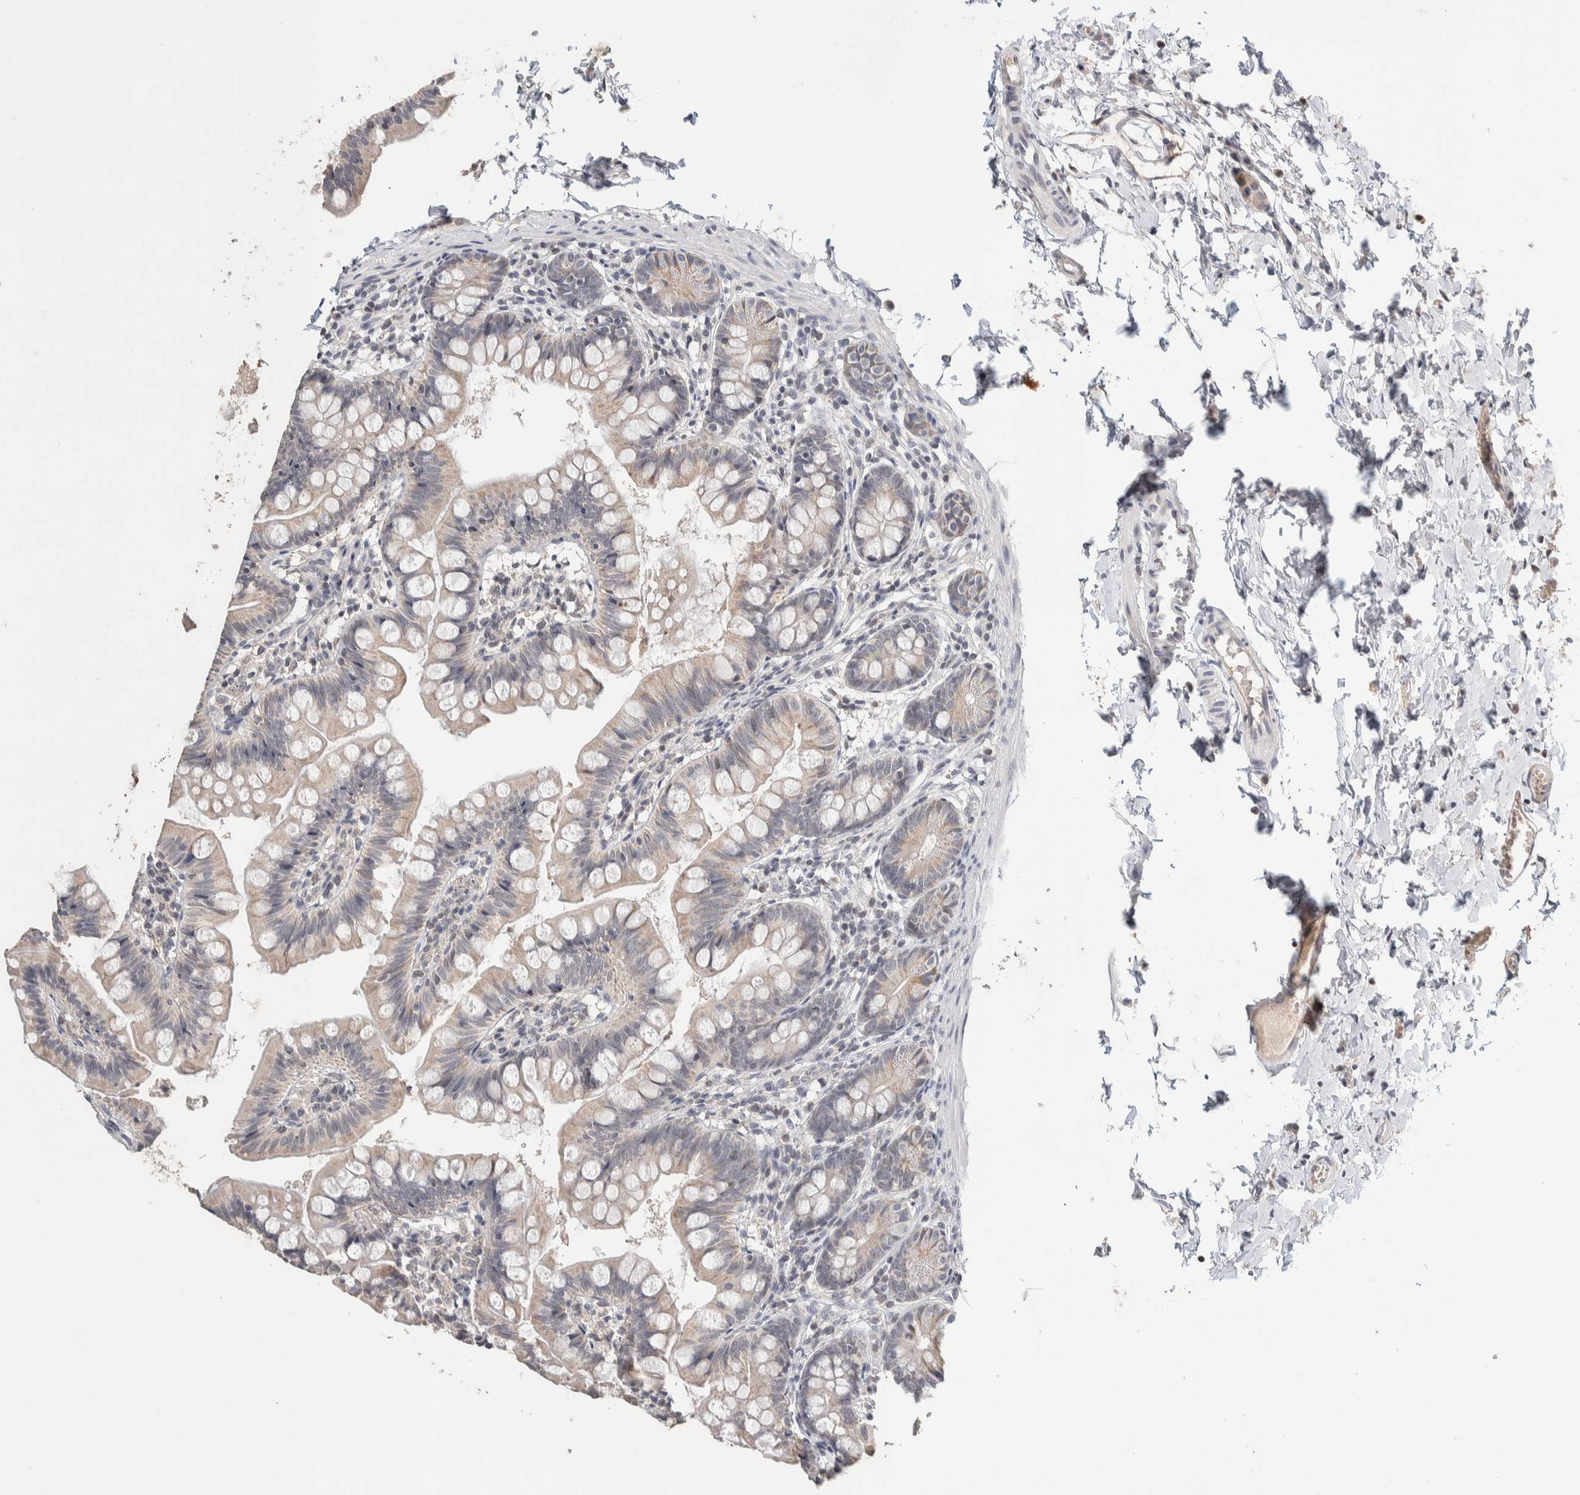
{"staining": {"intensity": "moderate", "quantity": "<25%", "location": "cytoplasmic/membranous"}, "tissue": "small intestine", "cell_type": "Glandular cells", "image_type": "normal", "snomed": [{"axis": "morphology", "description": "Normal tissue, NOS"}, {"axis": "topography", "description": "Small intestine"}], "caption": "Immunohistochemistry (IHC) photomicrograph of unremarkable small intestine stained for a protein (brown), which shows low levels of moderate cytoplasmic/membranous expression in about <25% of glandular cells.", "gene": "CRAT", "patient": {"sex": "male", "age": 7}}